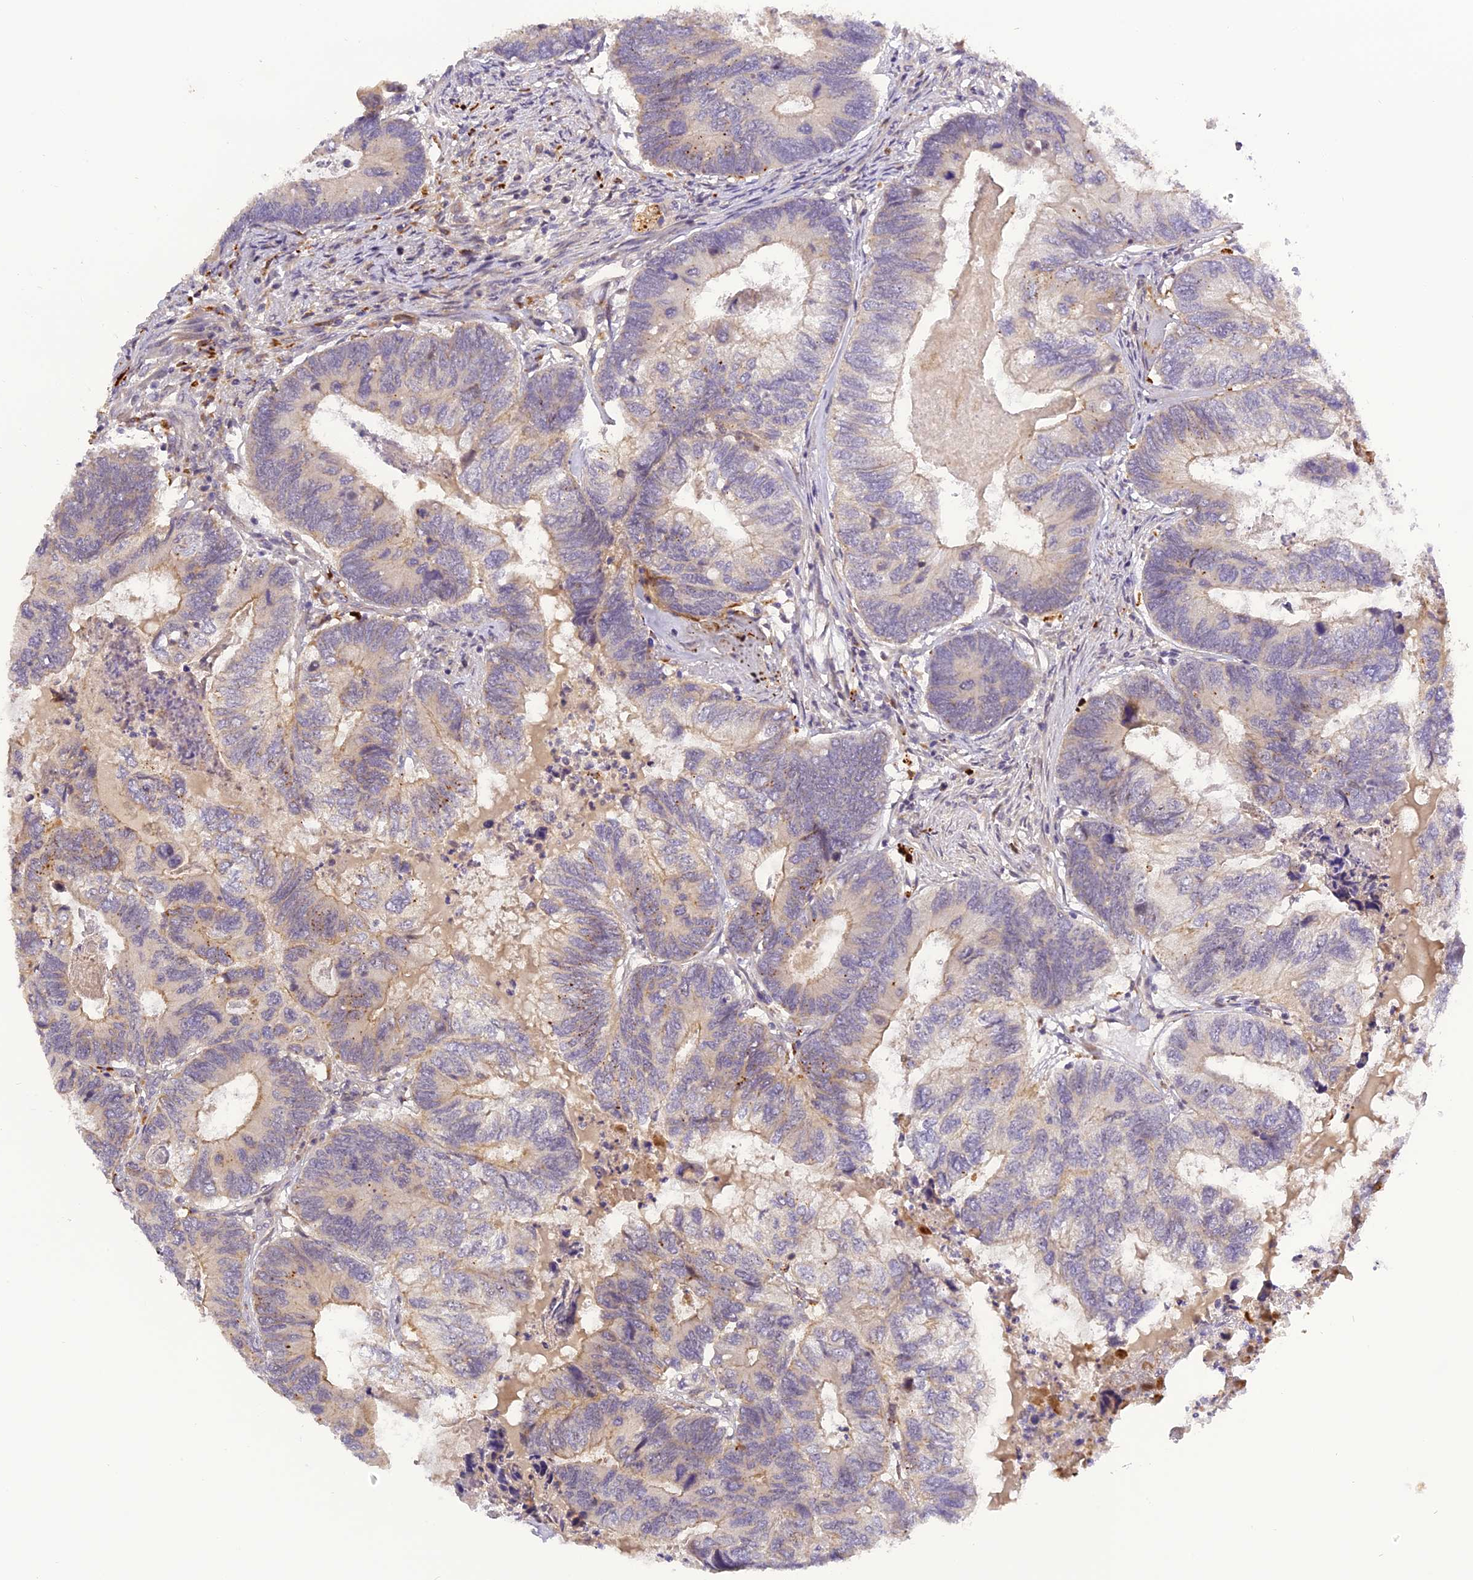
{"staining": {"intensity": "weak", "quantity": "25%-75%", "location": "cytoplasmic/membranous"}, "tissue": "colorectal cancer", "cell_type": "Tumor cells", "image_type": "cancer", "snomed": [{"axis": "morphology", "description": "Adenocarcinoma, NOS"}, {"axis": "topography", "description": "Colon"}], "caption": "About 25%-75% of tumor cells in colorectal adenocarcinoma demonstrate weak cytoplasmic/membranous protein staining as visualized by brown immunohistochemical staining.", "gene": "FNIP2", "patient": {"sex": "female", "age": 67}}